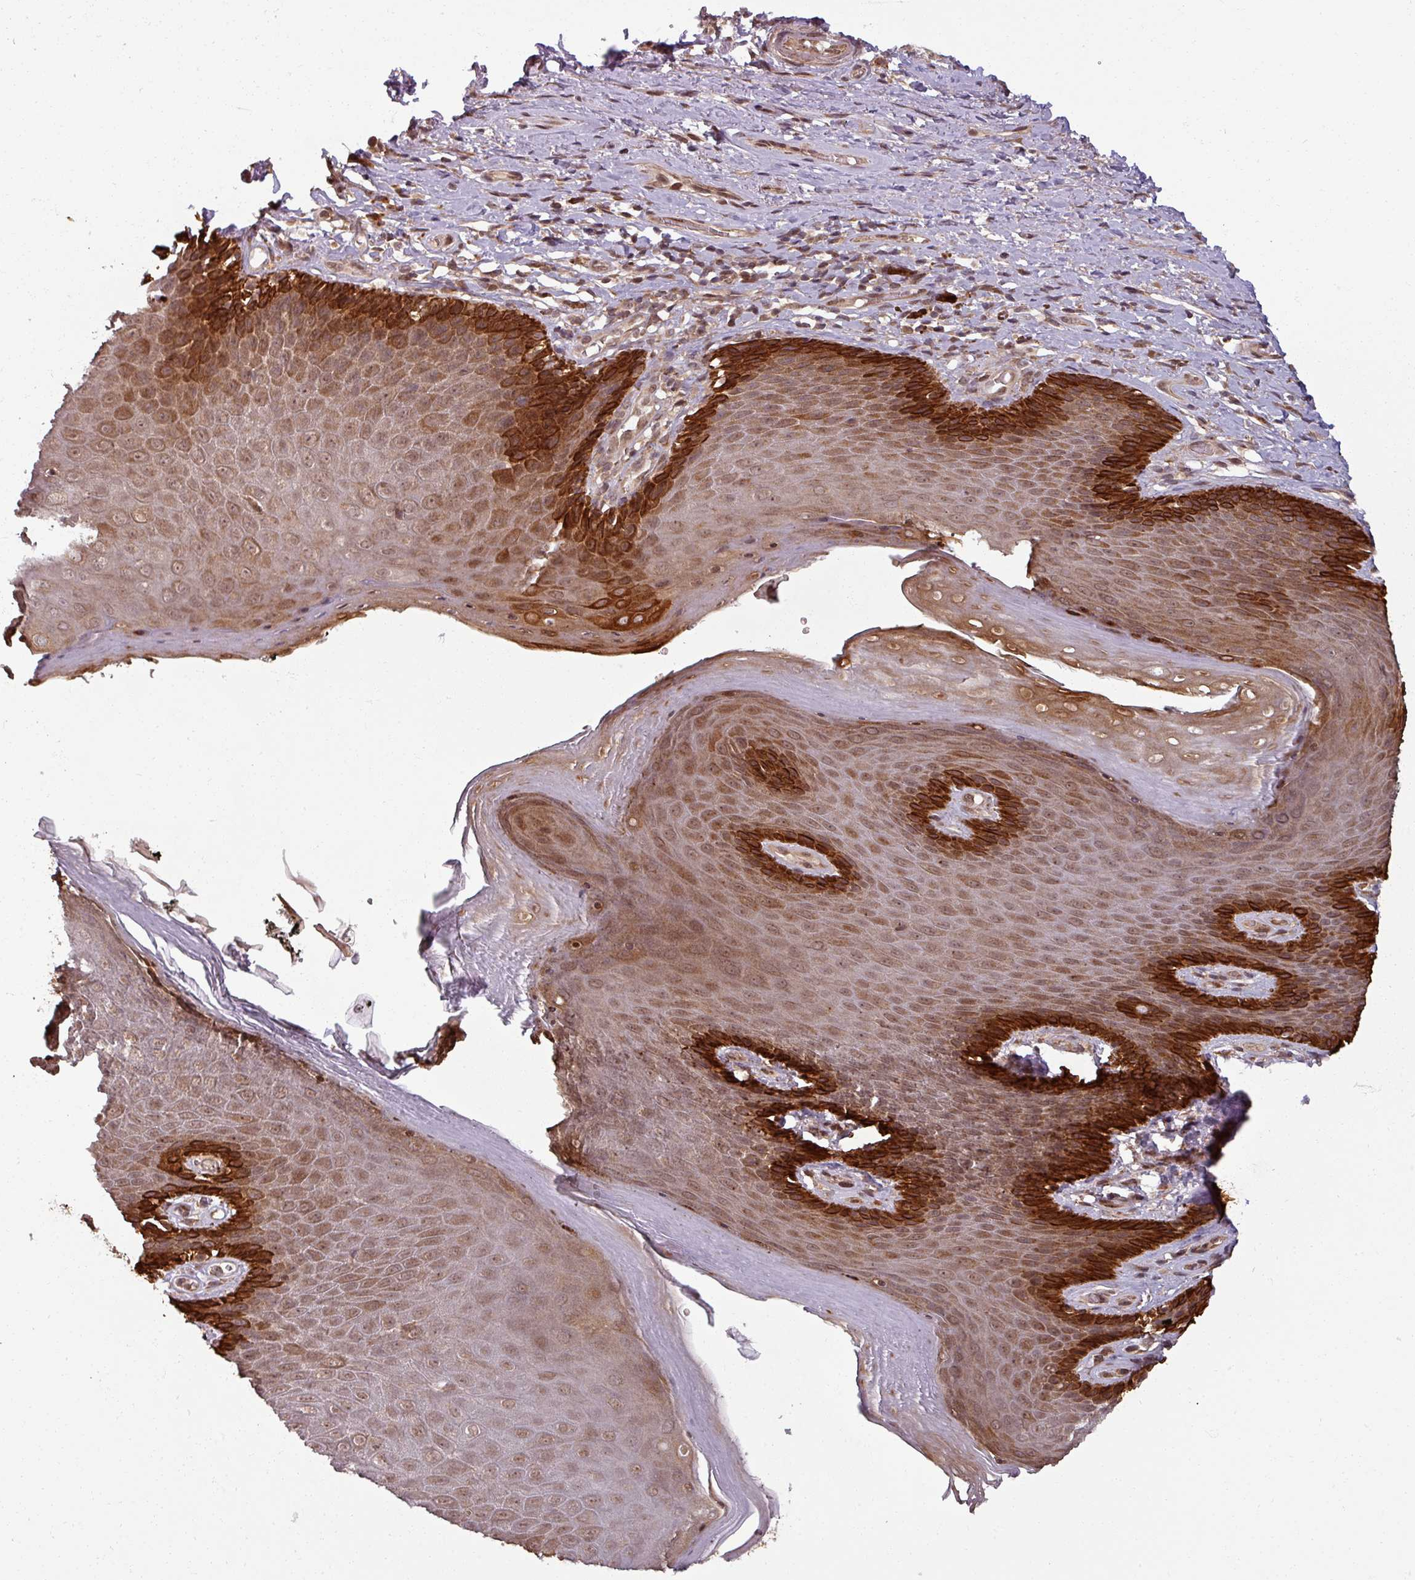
{"staining": {"intensity": "strong", "quantity": ">75%", "location": "cytoplasmic/membranous,nuclear"}, "tissue": "skin", "cell_type": "Epidermal cells", "image_type": "normal", "snomed": [{"axis": "morphology", "description": "Normal tissue, NOS"}, {"axis": "topography", "description": "Anal"}, {"axis": "topography", "description": "Peripheral nerve tissue"}], "caption": "Immunohistochemistry (DAB) staining of unremarkable human skin displays strong cytoplasmic/membranous,nuclear protein expression in about >75% of epidermal cells.", "gene": "SWI5", "patient": {"sex": "male", "age": 53}}